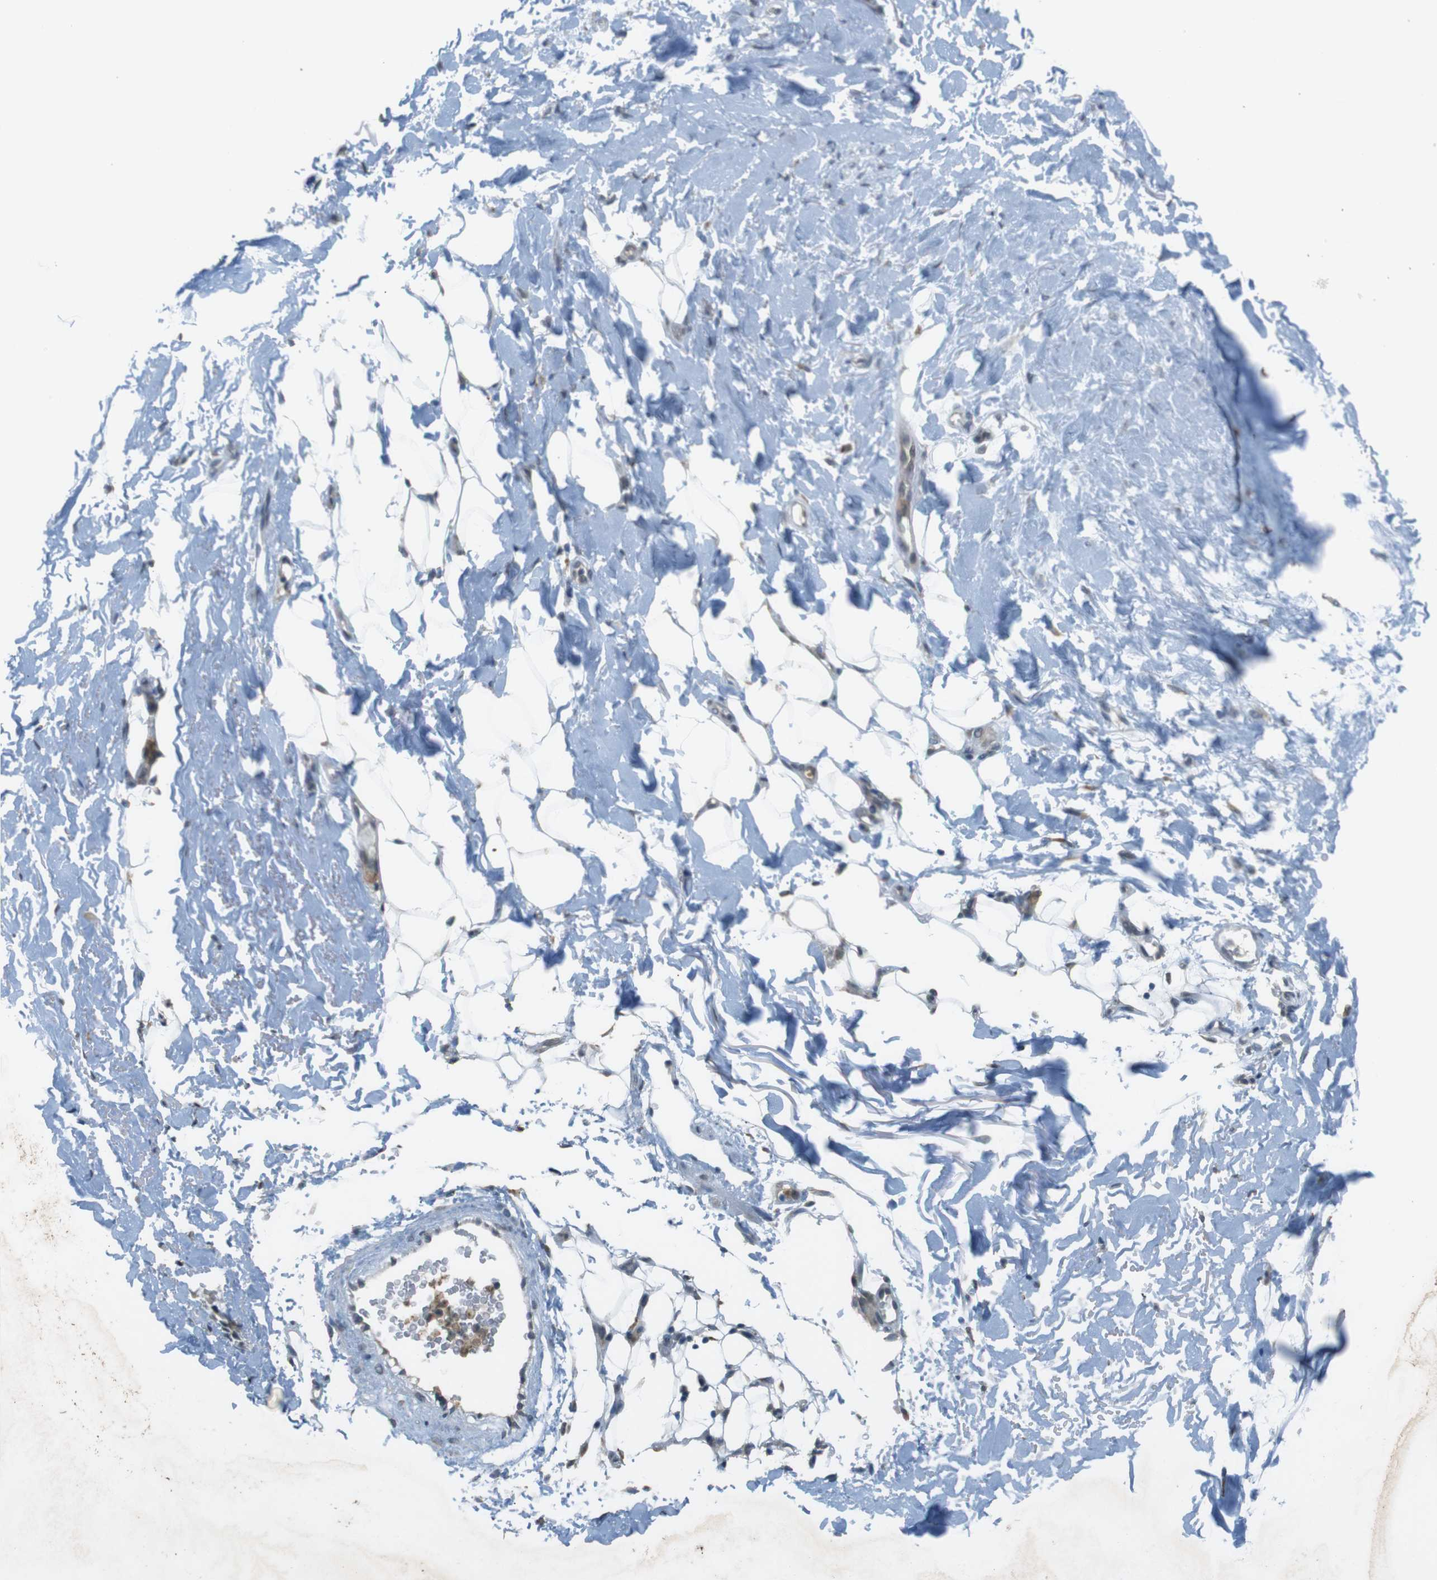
{"staining": {"intensity": "negative", "quantity": "none", "location": "none"}, "tissue": "adipose tissue", "cell_type": "Adipocytes", "image_type": "normal", "snomed": [{"axis": "morphology", "description": "Normal tissue, NOS"}, {"axis": "topography", "description": "Cartilage tissue"}, {"axis": "topography", "description": "Bronchus"}], "caption": "Normal adipose tissue was stained to show a protein in brown. There is no significant staining in adipocytes.", "gene": "FZD10", "patient": {"sex": "female", "age": 73}}